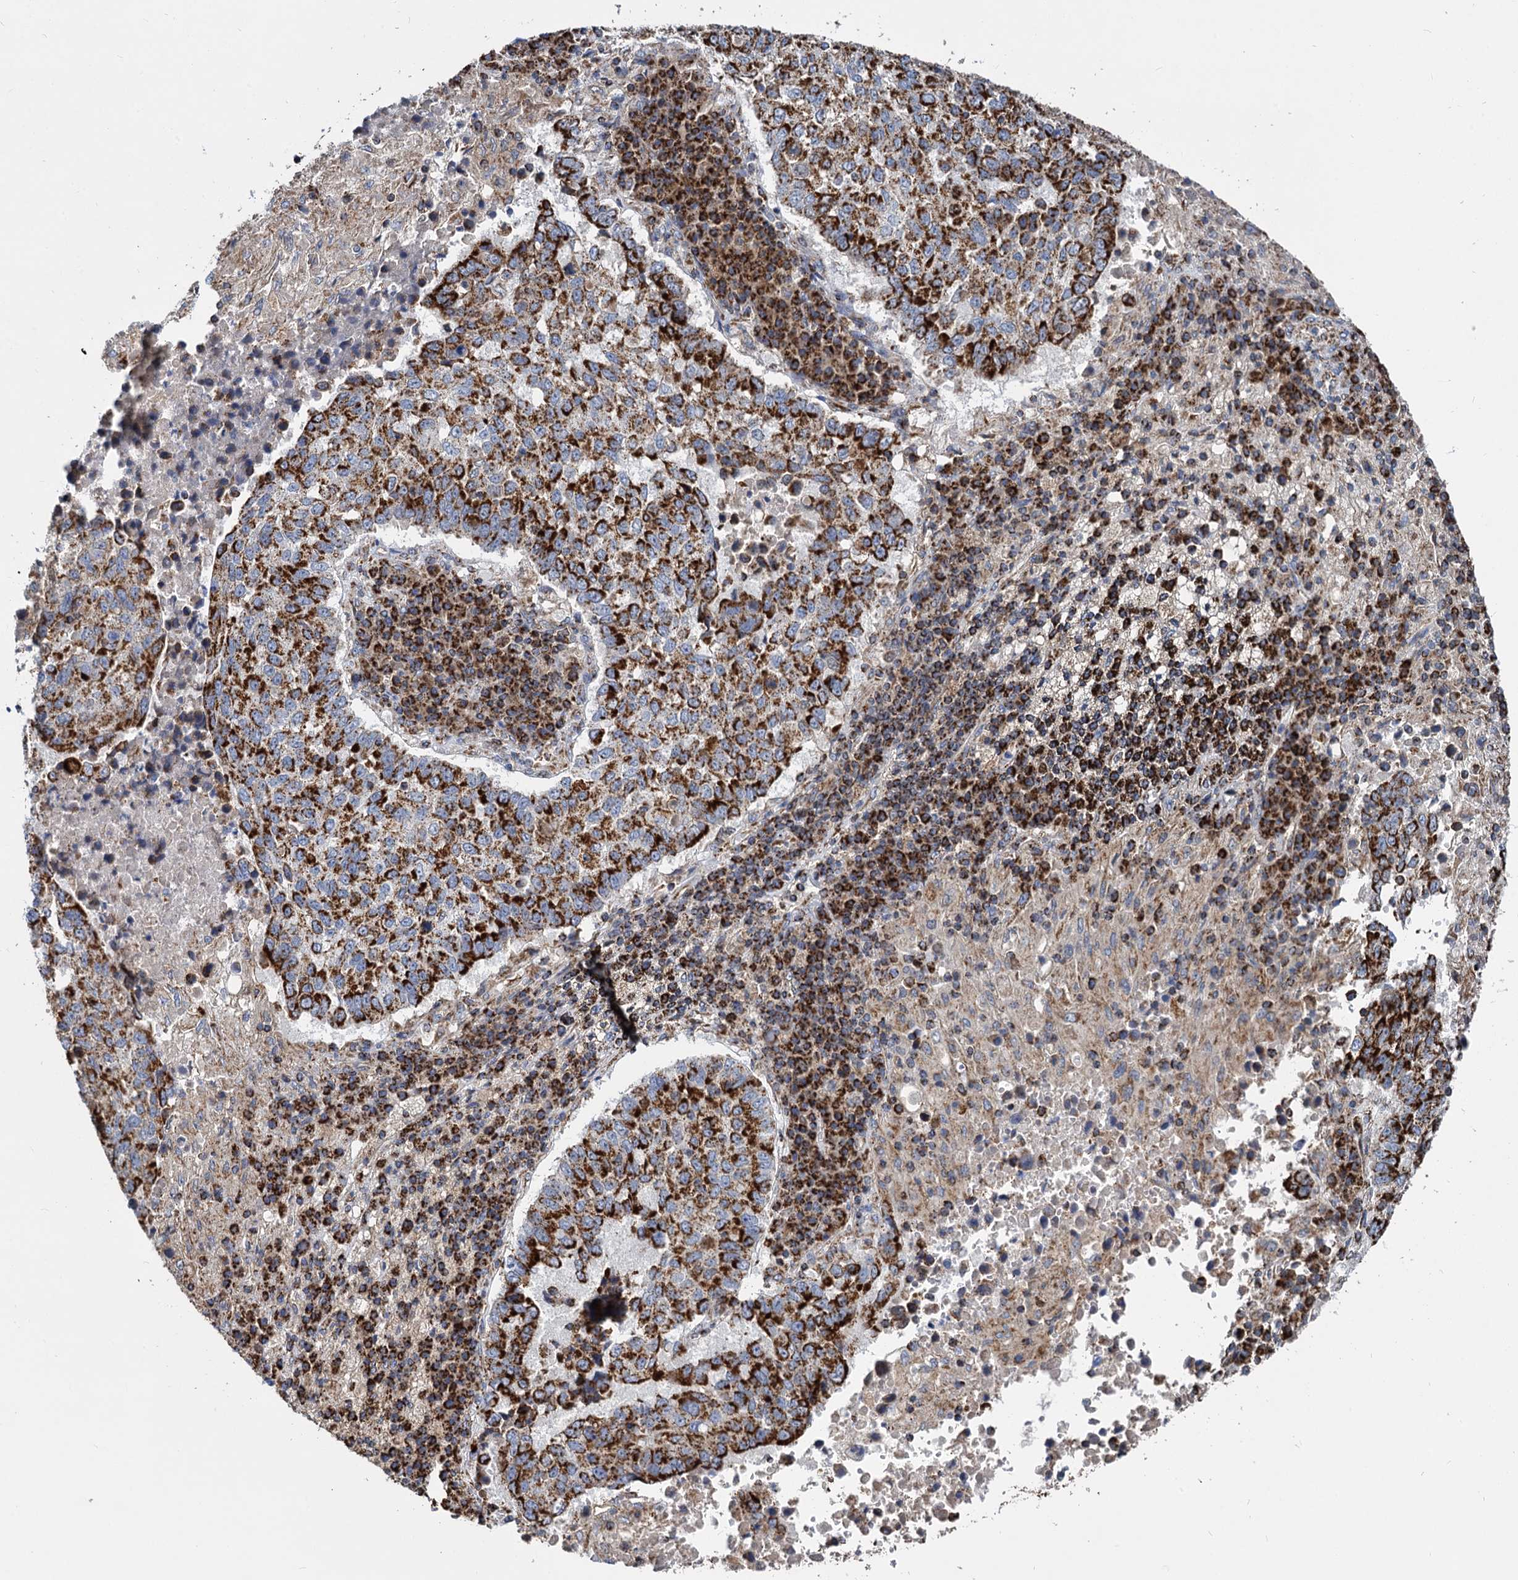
{"staining": {"intensity": "strong", "quantity": ">75%", "location": "cytoplasmic/membranous"}, "tissue": "lung cancer", "cell_type": "Tumor cells", "image_type": "cancer", "snomed": [{"axis": "morphology", "description": "Squamous cell carcinoma, NOS"}, {"axis": "topography", "description": "Lung"}], "caption": "Immunohistochemical staining of human squamous cell carcinoma (lung) reveals strong cytoplasmic/membranous protein staining in approximately >75% of tumor cells.", "gene": "TIMM10", "patient": {"sex": "male", "age": 73}}